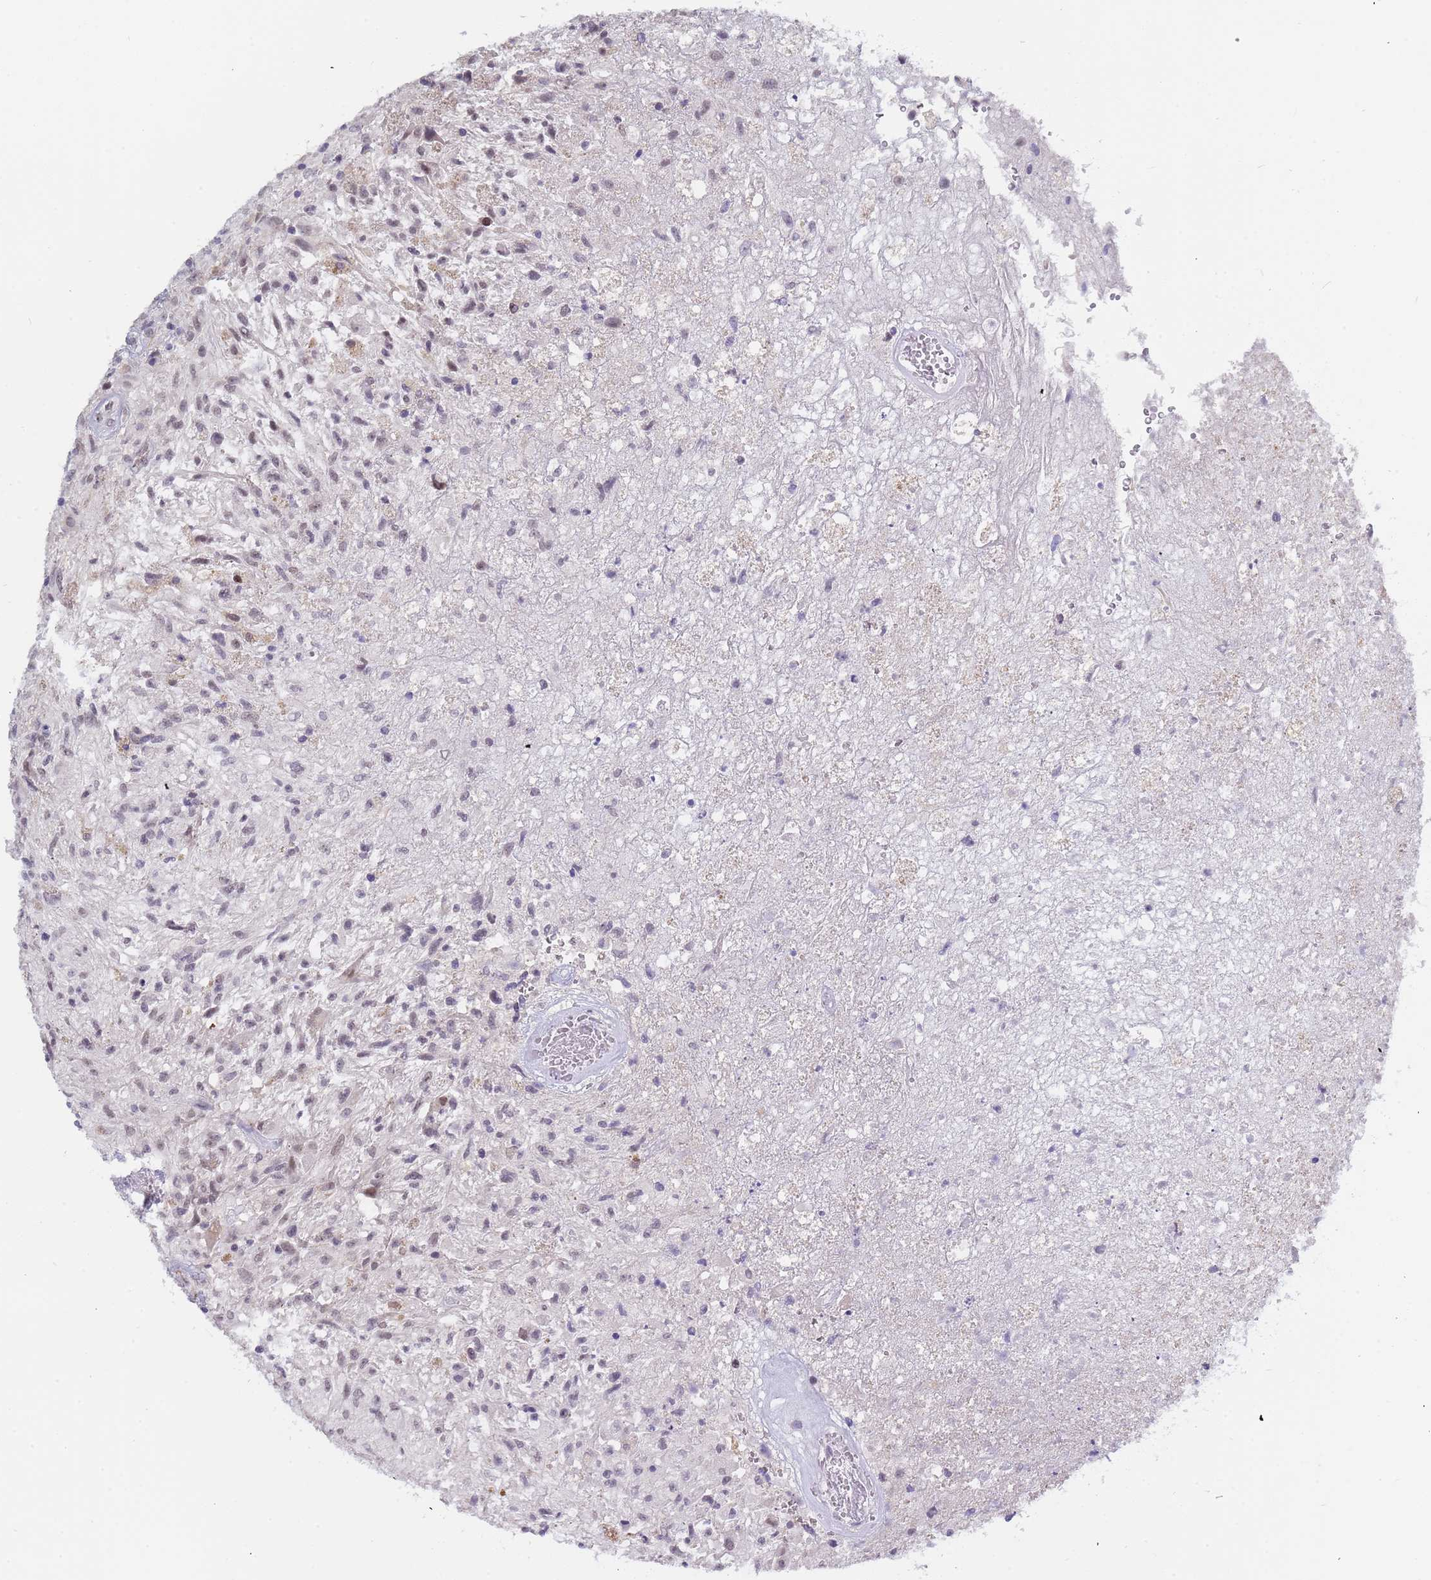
{"staining": {"intensity": "weak", "quantity": "25%-75%", "location": "nuclear"}, "tissue": "glioma", "cell_type": "Tumor cells", "image_type": "cancer", "snomed": [{"axis": "morphology", "description": "Glioma, malignant, High grade"}, {"axis": "topography", "description": "Brain"}], "caption": "Immunohistochemistry of malignant glioma (high-grade) reveals low levels of weak nuclear positivity in about 25%-75% of tumor cells.", "gene": "CXorf65", "patient": {"sex": "male", "age": 56}}